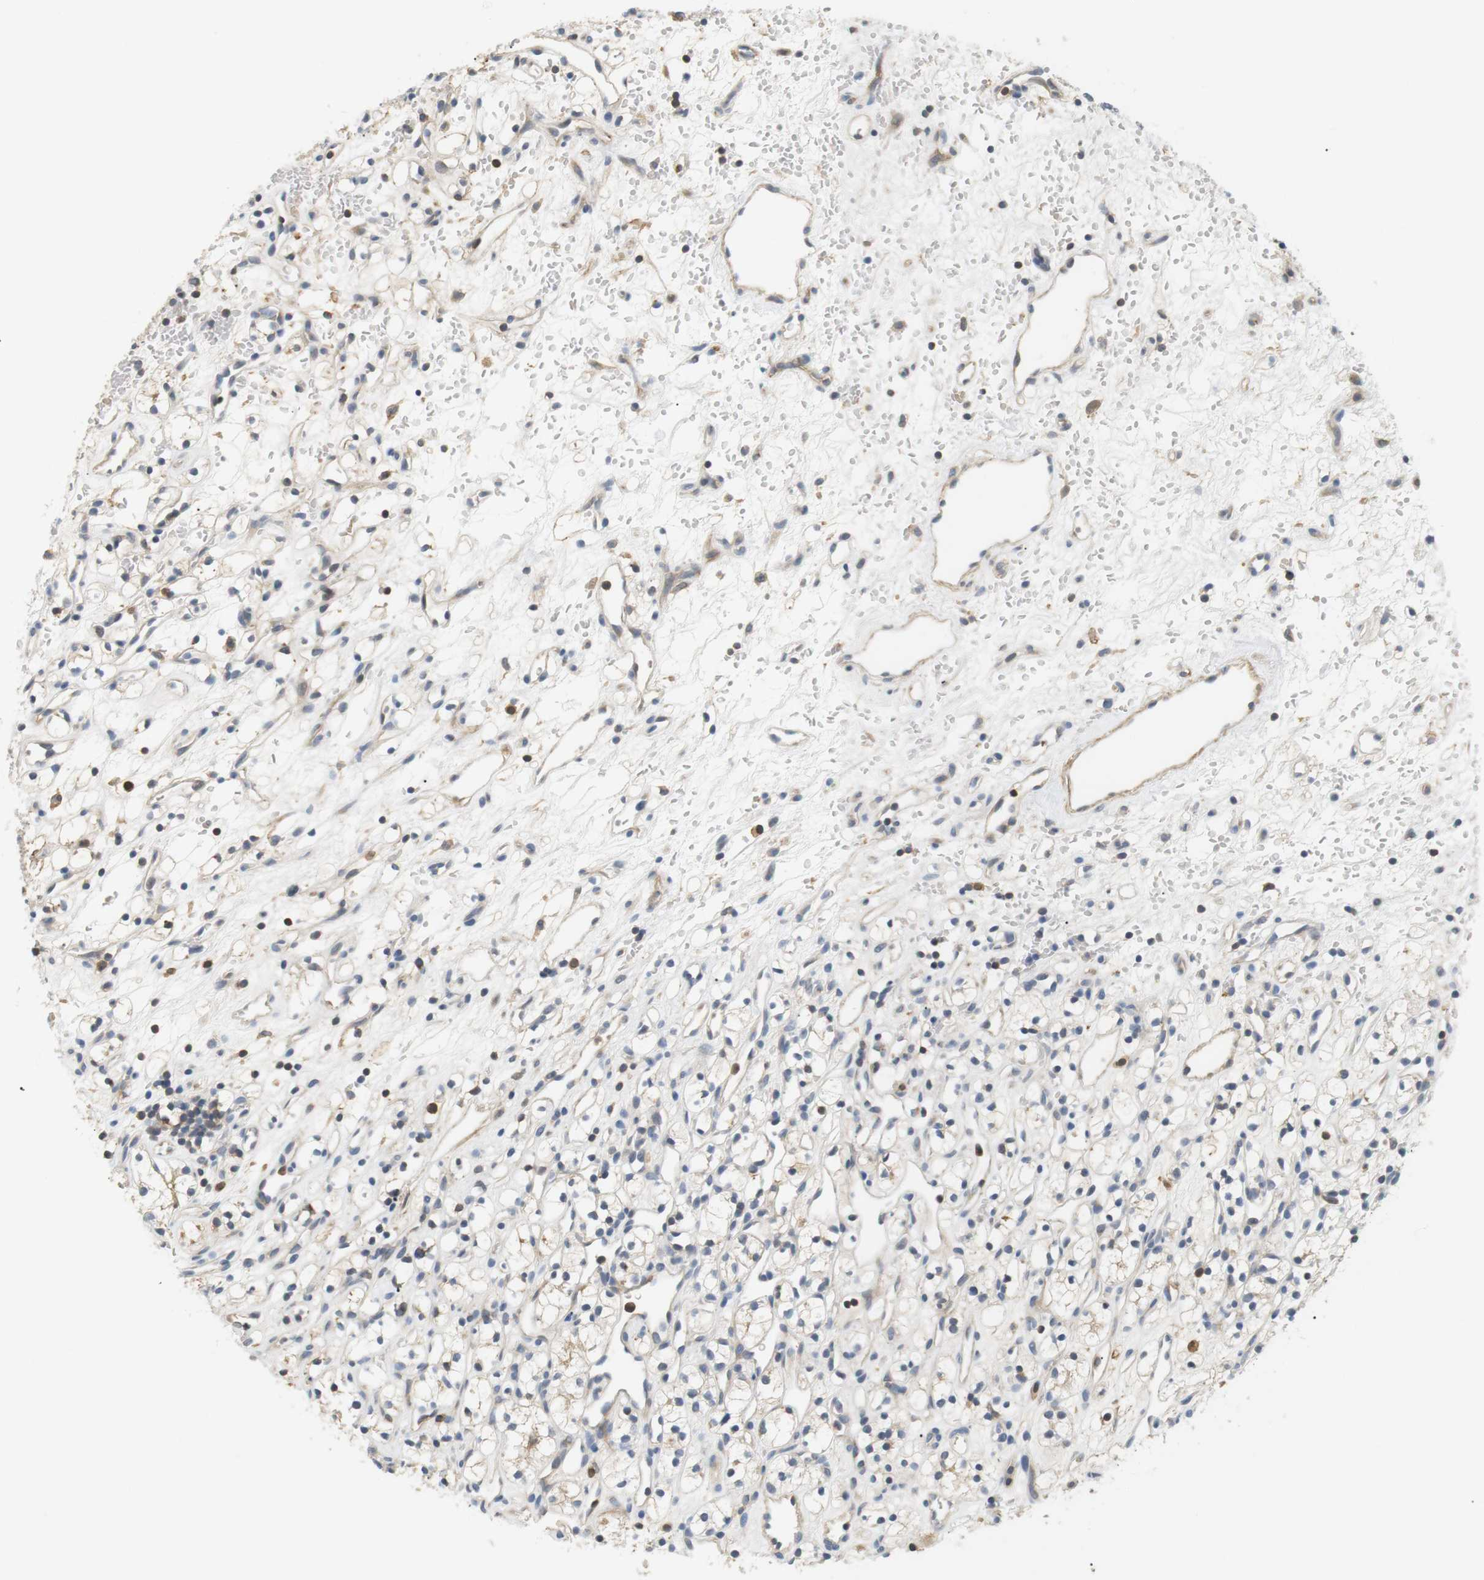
{"staining": {"intensity": "negative", "quantity": "none", "location": "none"}, "tissue": "renal cancer", "cell_type": "Tumor cells", "image_type": "cancer", "snomed": [{"axis": "morphology", "description": "Adenocarcinoma, NOS"}, {"axis": "topography", "description": "Kidney"}], "caption": "Human renal cancer stained for a protein using immunohistochemistry displays no positivity in tumor cells.", "gene": "P2RY1", "patient": {"sex": "female", "age": 60}}